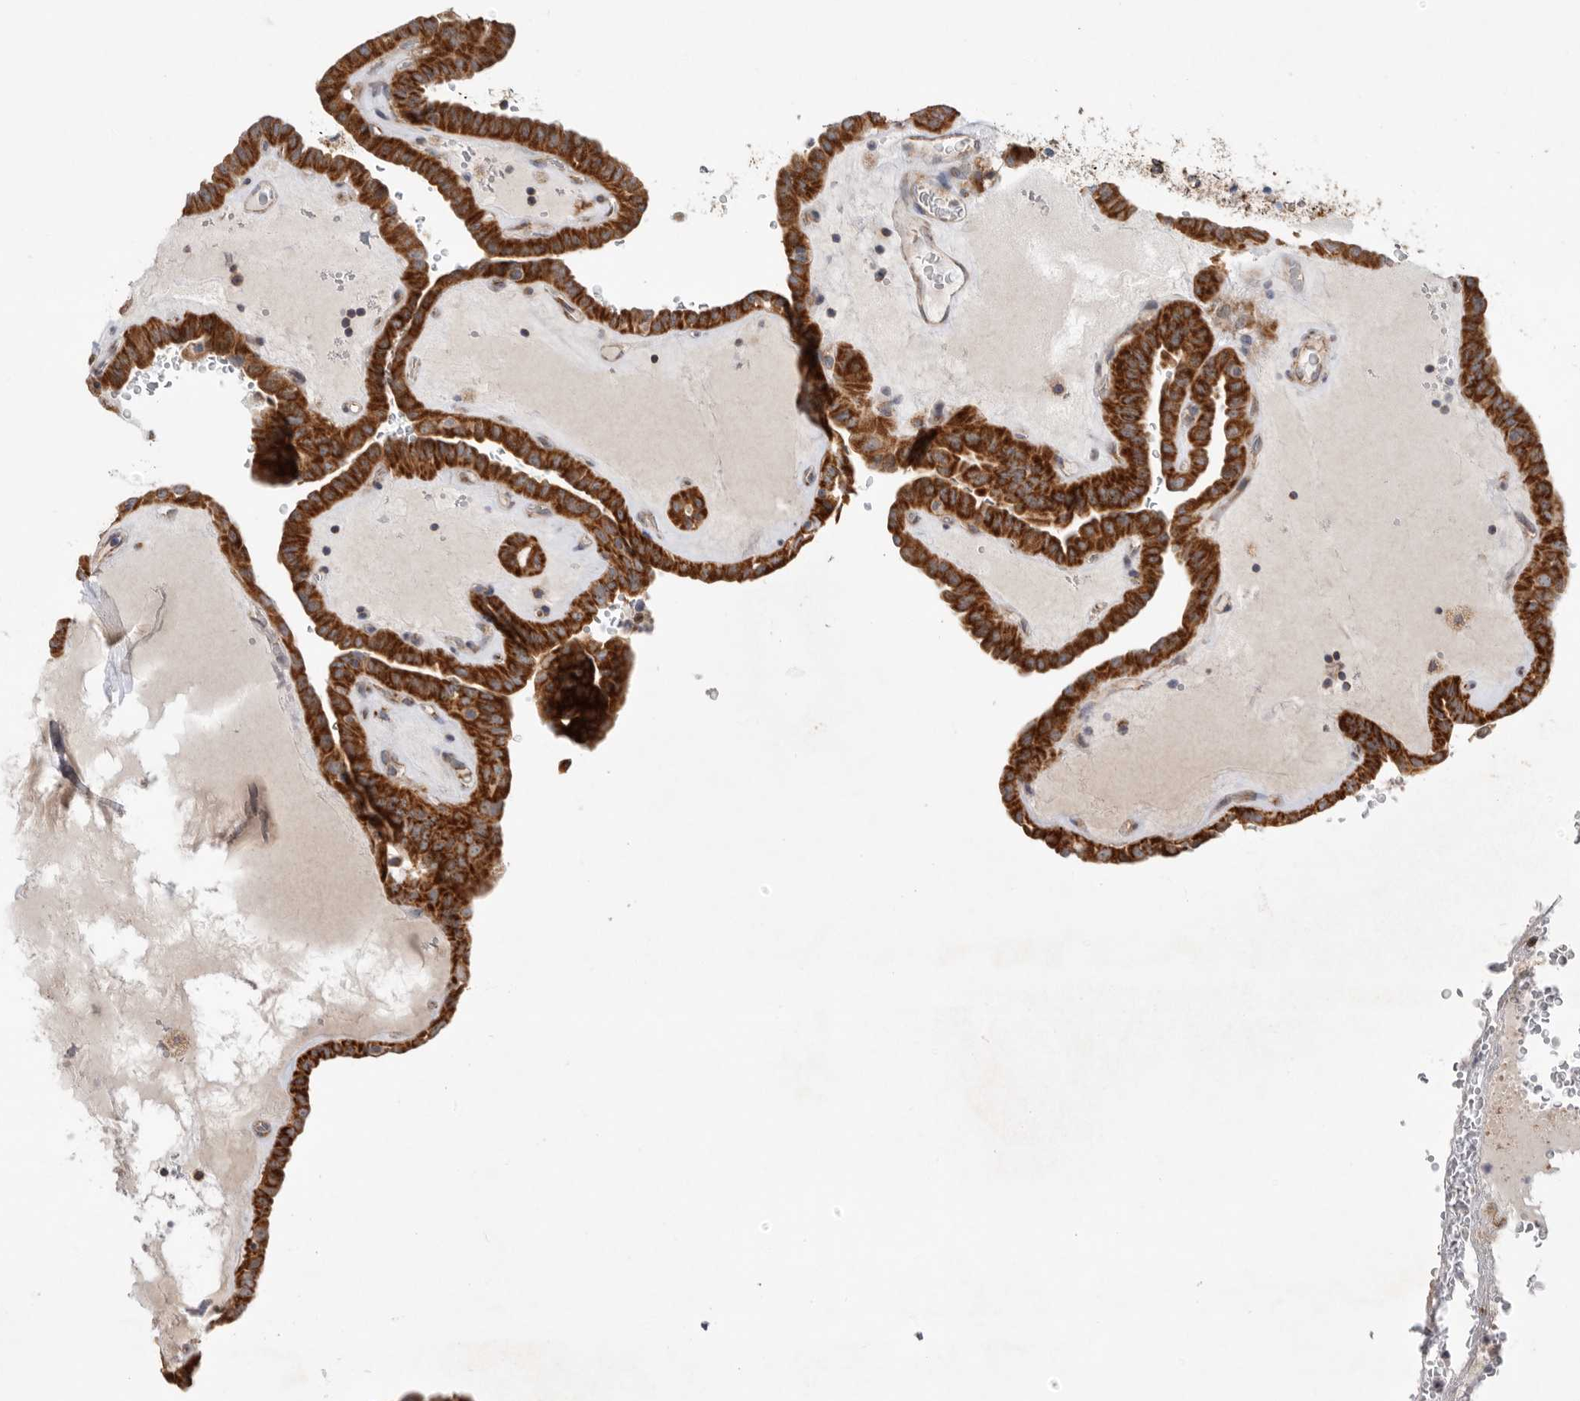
{"staining": {"intensity": "strong", "quantity": ">75%", "location": "cytoplasmic/membranous"}, "tissue": "thyroid cancer", "cell_type": "Tumor cells", "image_type": "cancer", "snomed": [{"axis": "morphology", "description": "Papillary adenocarcinoma, NOS"}, {"axis": "topography", "description": "Thyroid gland"}], "caption": "IHC image of human papillary adenocarcinoma (thyroid) stained for a protein (brown), which demonstrates high levels of strong cytoplasmic/membranous staining in approximately >75% of tumor cells.", "gene": "MTFR1L", "patient": {"sex": "male", "age": 77}}